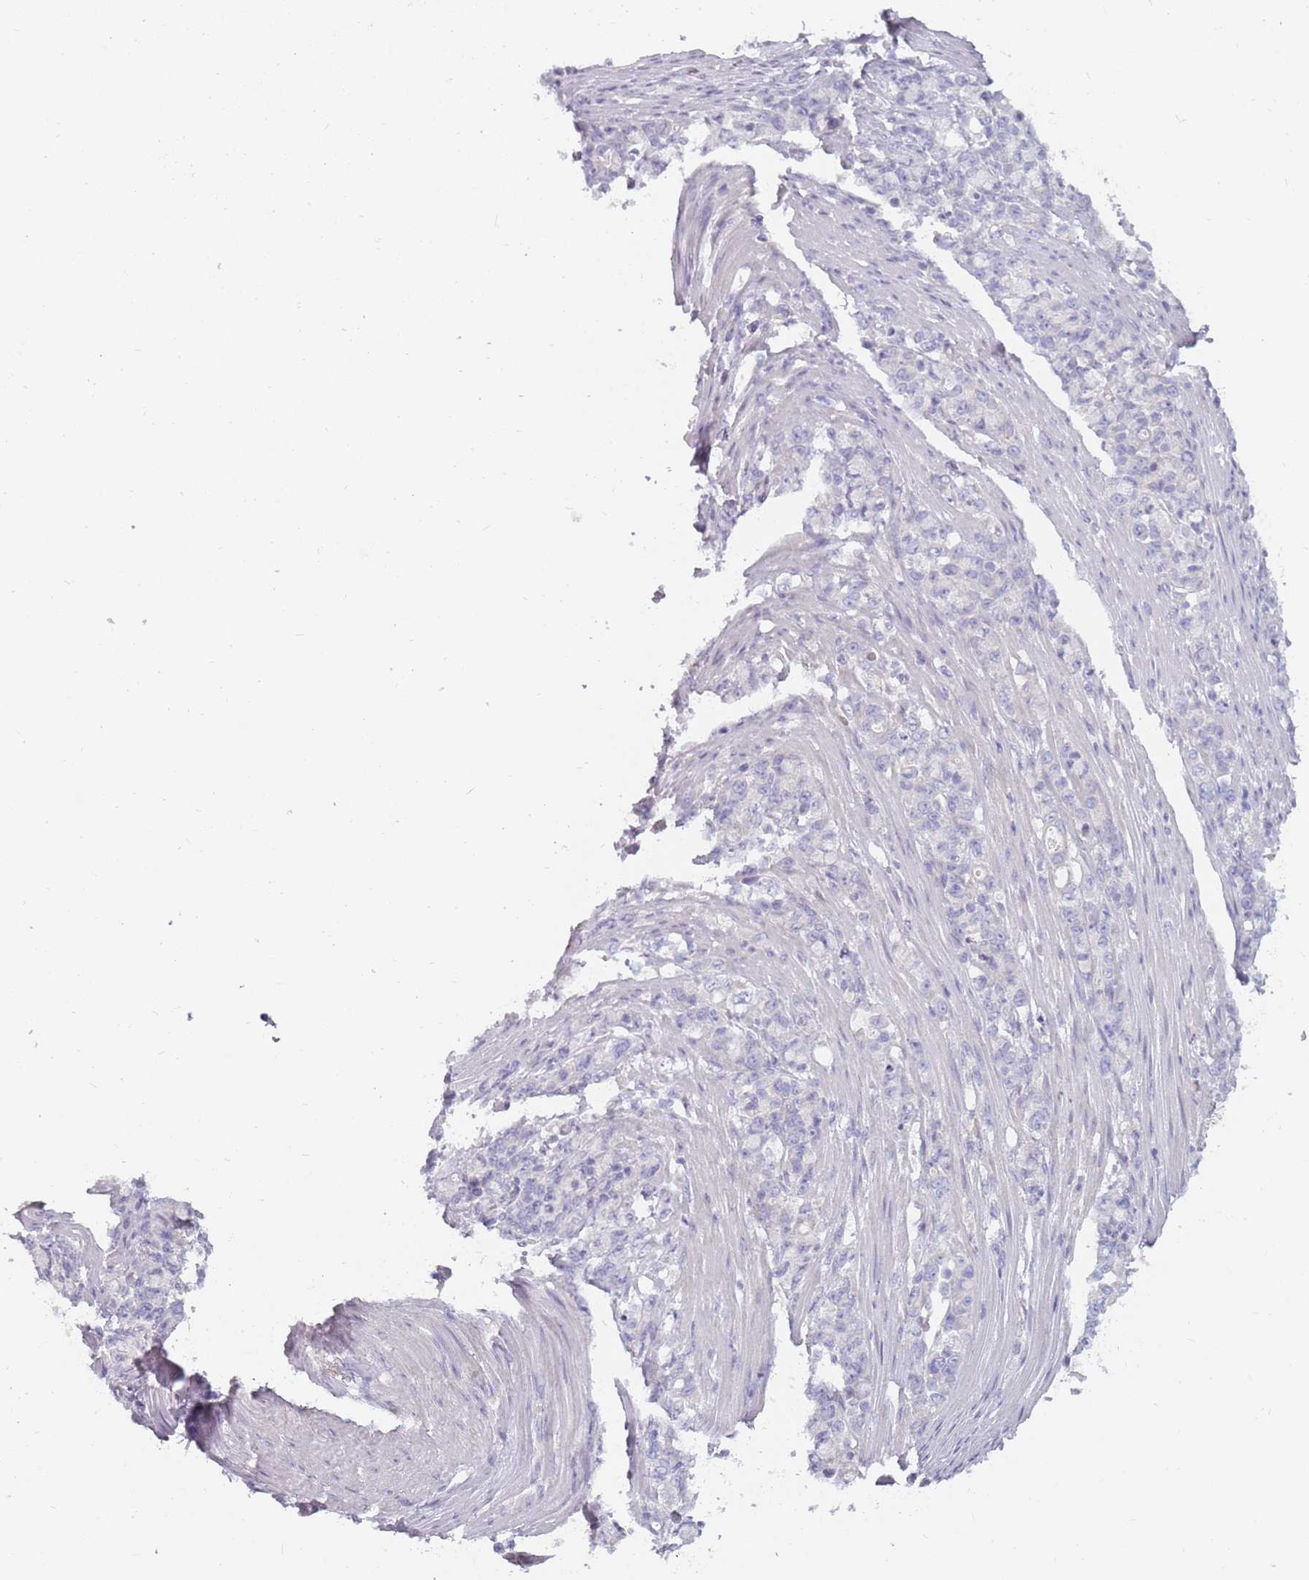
{"staining": {"intensity": "negative", "quantity": "none", "location": "none"}, "tissue": "stomach cancer", "cell_type": "Tumor cells", "image_type": "cancer", "snomed": [{"axis": "morphology", "description": "Normal tissue, NOS"}, {"axis": "morphology", "description": "Adenocarcinoma, NOS"}, {"axis": "topography", "description": "Stomach"}], "caption": "IHC of adenocarcinoma (stomach) displays no positivity in tumor cells. (DAB (3,3'-diaminobenzidine) IHC, high magnification).", "gene": "DDX4", "patient": {"sex": "female", "age": 79}}